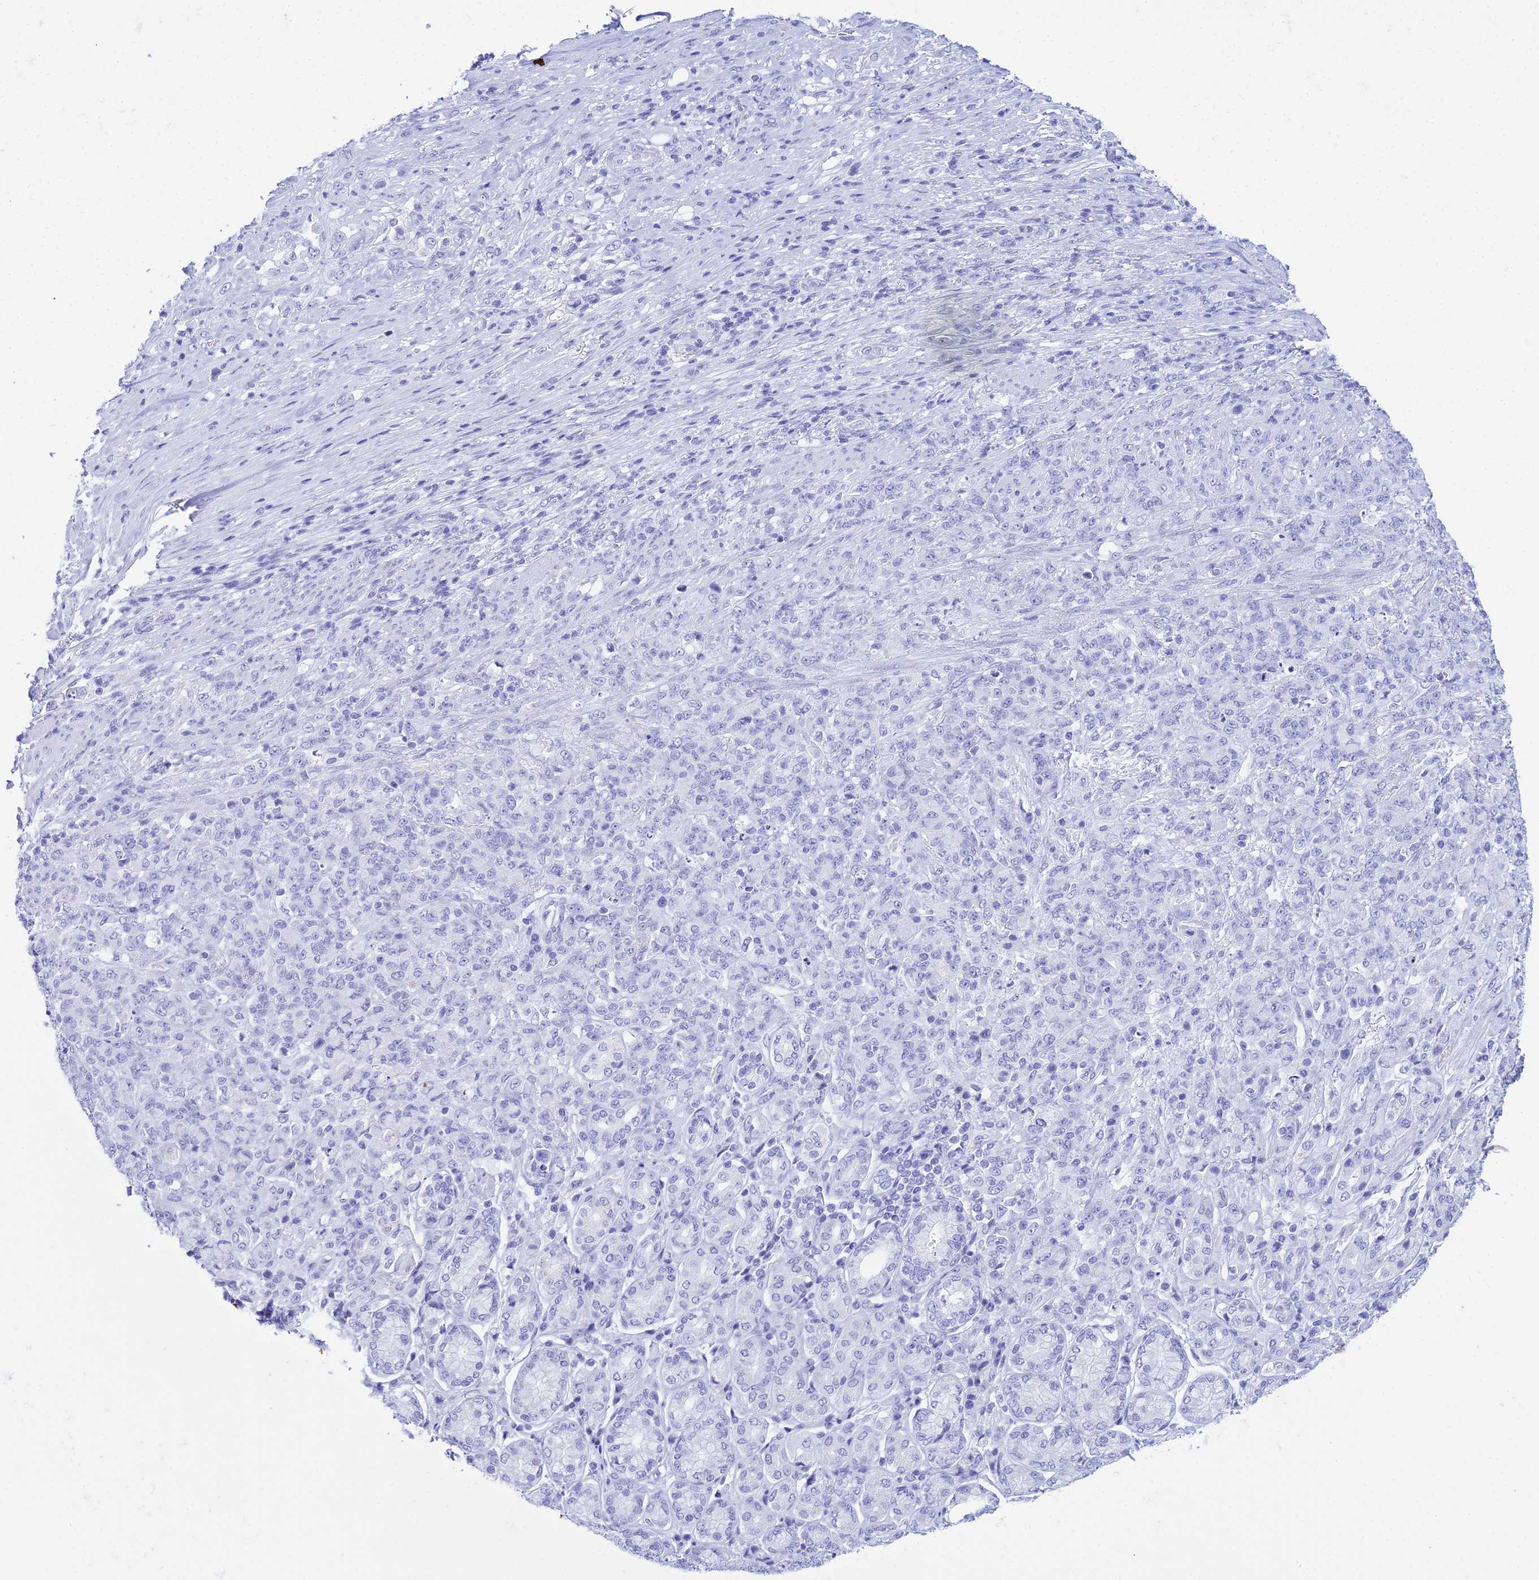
{"staining": {"intensity": "negative", "quantity": "none", "location": "none"}, "tissue": "stomach cancer", "cell_type": "Tumor cells", "image_type": "cancer", "snomed": [{"axis": "morphology", "description": "Adenocarcinoma, NOS"}, {"axis": "topography", "description": "Stomach"}], "caption": "The immunohistochemistry (IHC) histopathology image has no significant expression in tumor cells of stomach adenocarcinoma tissue. Brightfield microscopy of IHC stained with DAB (brown) and hematoxylin (blue), captured at high magnification.", "gene": "PATE4", "patient": {"sex": "female", "age": 79}}